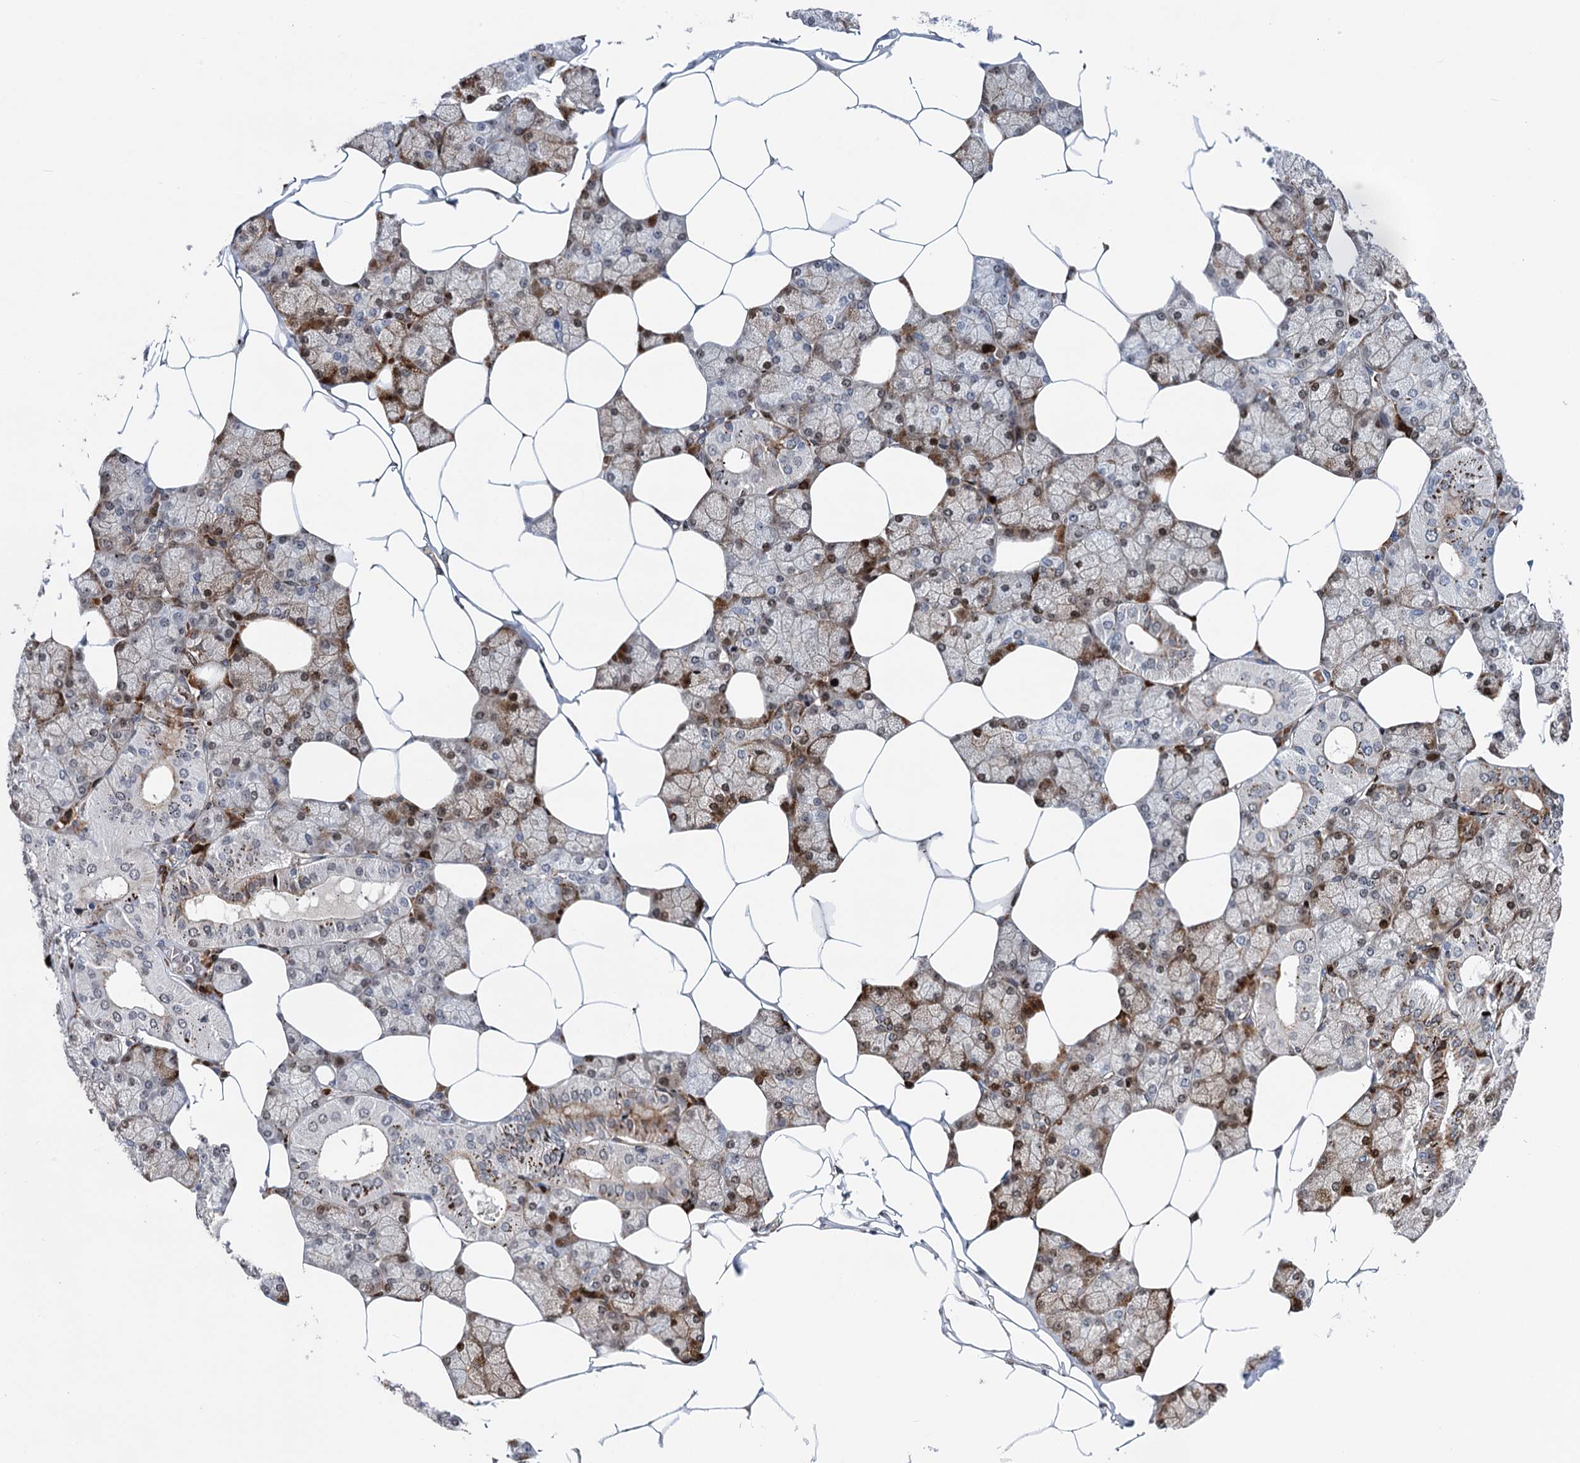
{"staining": {"intensity": "moderate", "quantity": "<25%", "location": "nuclear"}, "tissue": "salivary gland", "cell_type": "Glandular cells", "image_type": "normal", "snomed": [{"axis": "morphology", "description": "Normal tissue, NOS"}, {"axis": "topography", "description": "Salivary gland"}], "caption": "The photomicrograph shows staining of unremarkable salivary gland, revealing moderate nuclear protein staining (brown color) within glandular cells.", "gene": "ZCCHC10", "patient": {"sex": "male", "age": 62}}